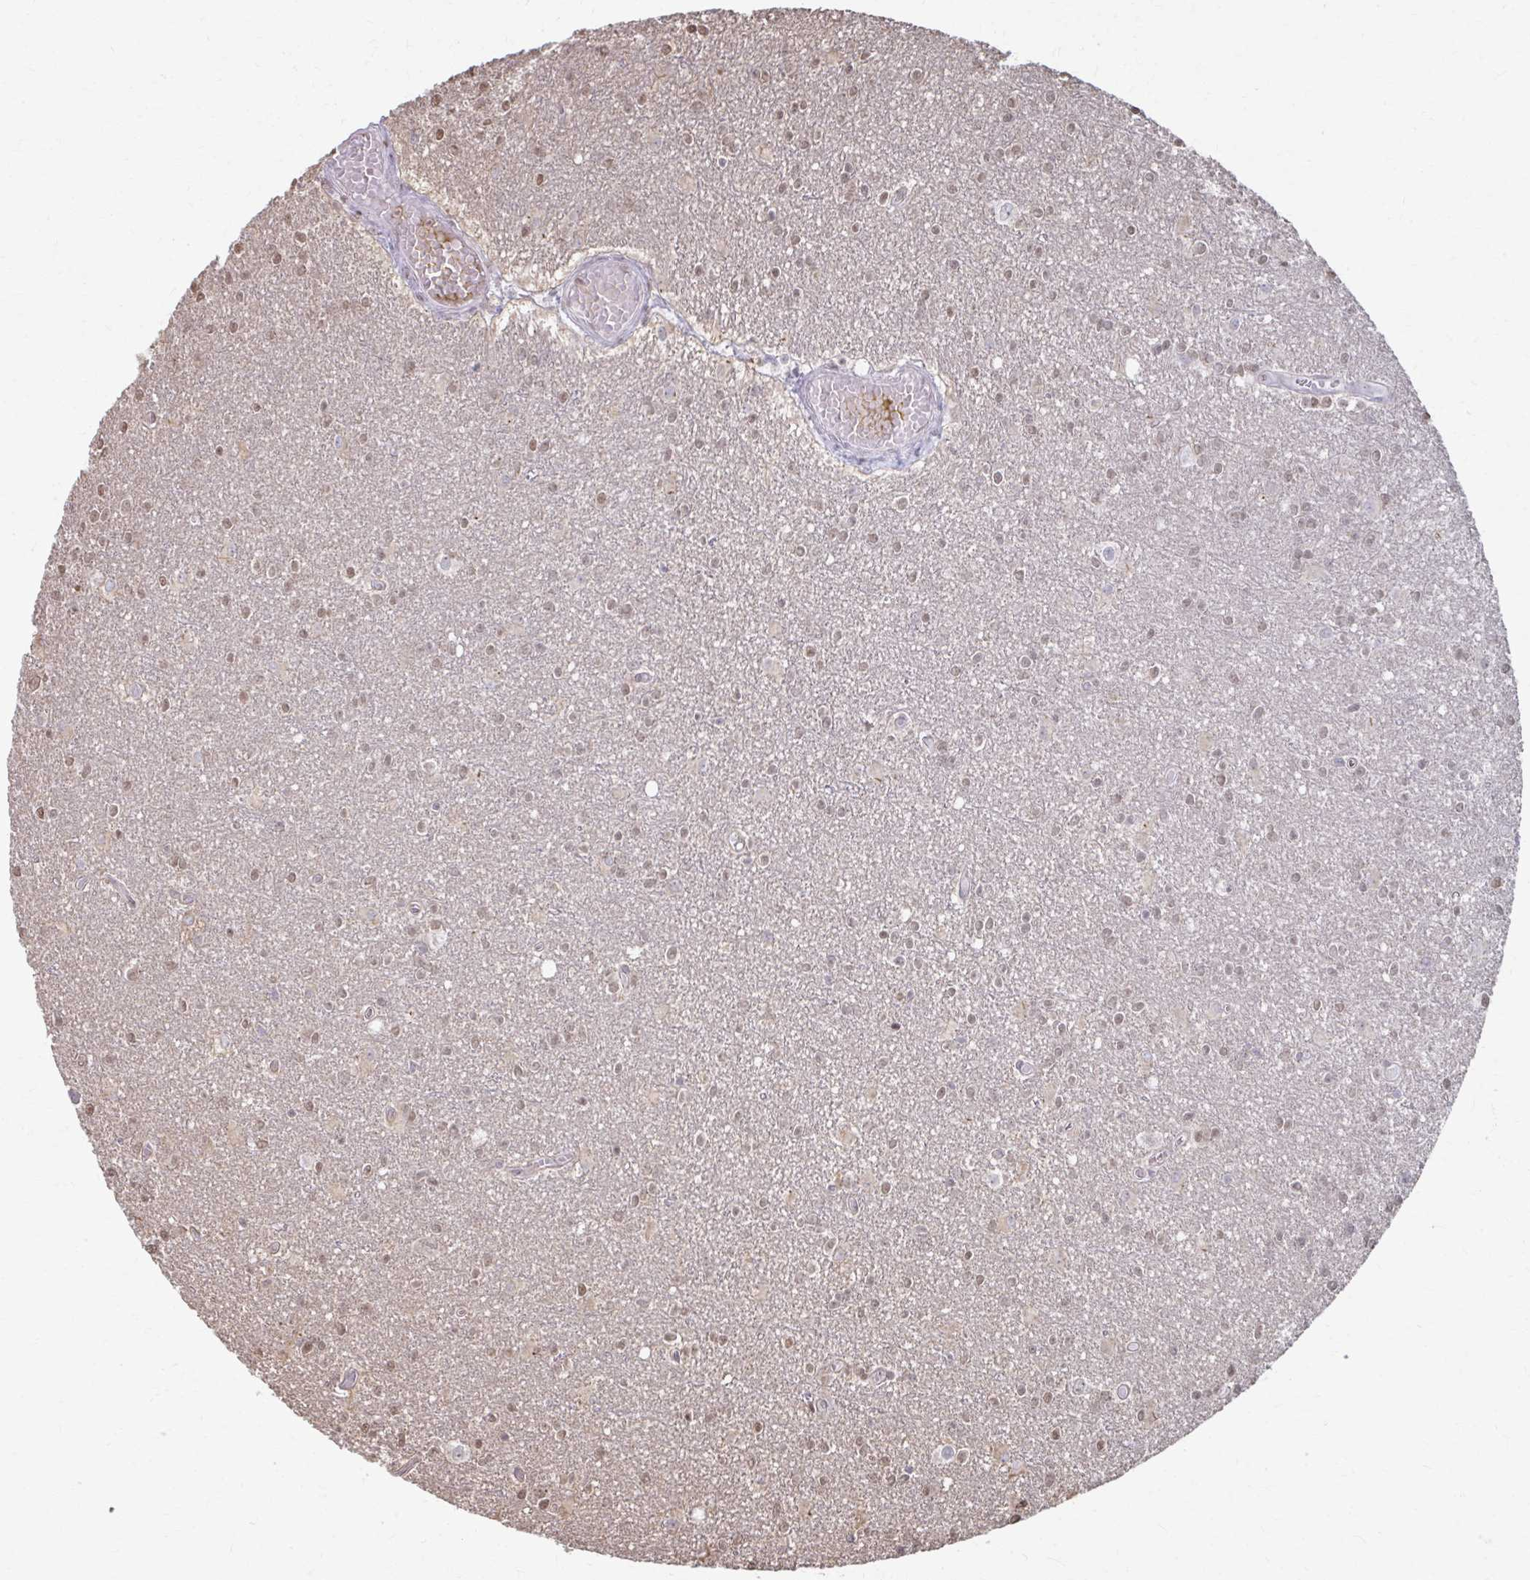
{"staining": {"intensity": "weak", "quantity": ">75%", "location": "nuclear"}, "tissue": "glioma", "cell_type": "Tumor cells", "image_type": "cancer", "snomed": [{"axis": "morphology", "description": "Glioma, malignant, High grade"}, {"axis": "topography", "description": "Brain"}], "caption": "This micrograph reveals immunohistochemistry (IHC) staining of human glioma, with low weak nuclear staining in about >75% of tumor cells.", "gene": "ING4", "patient": {"sex": "male", "age": 48}}